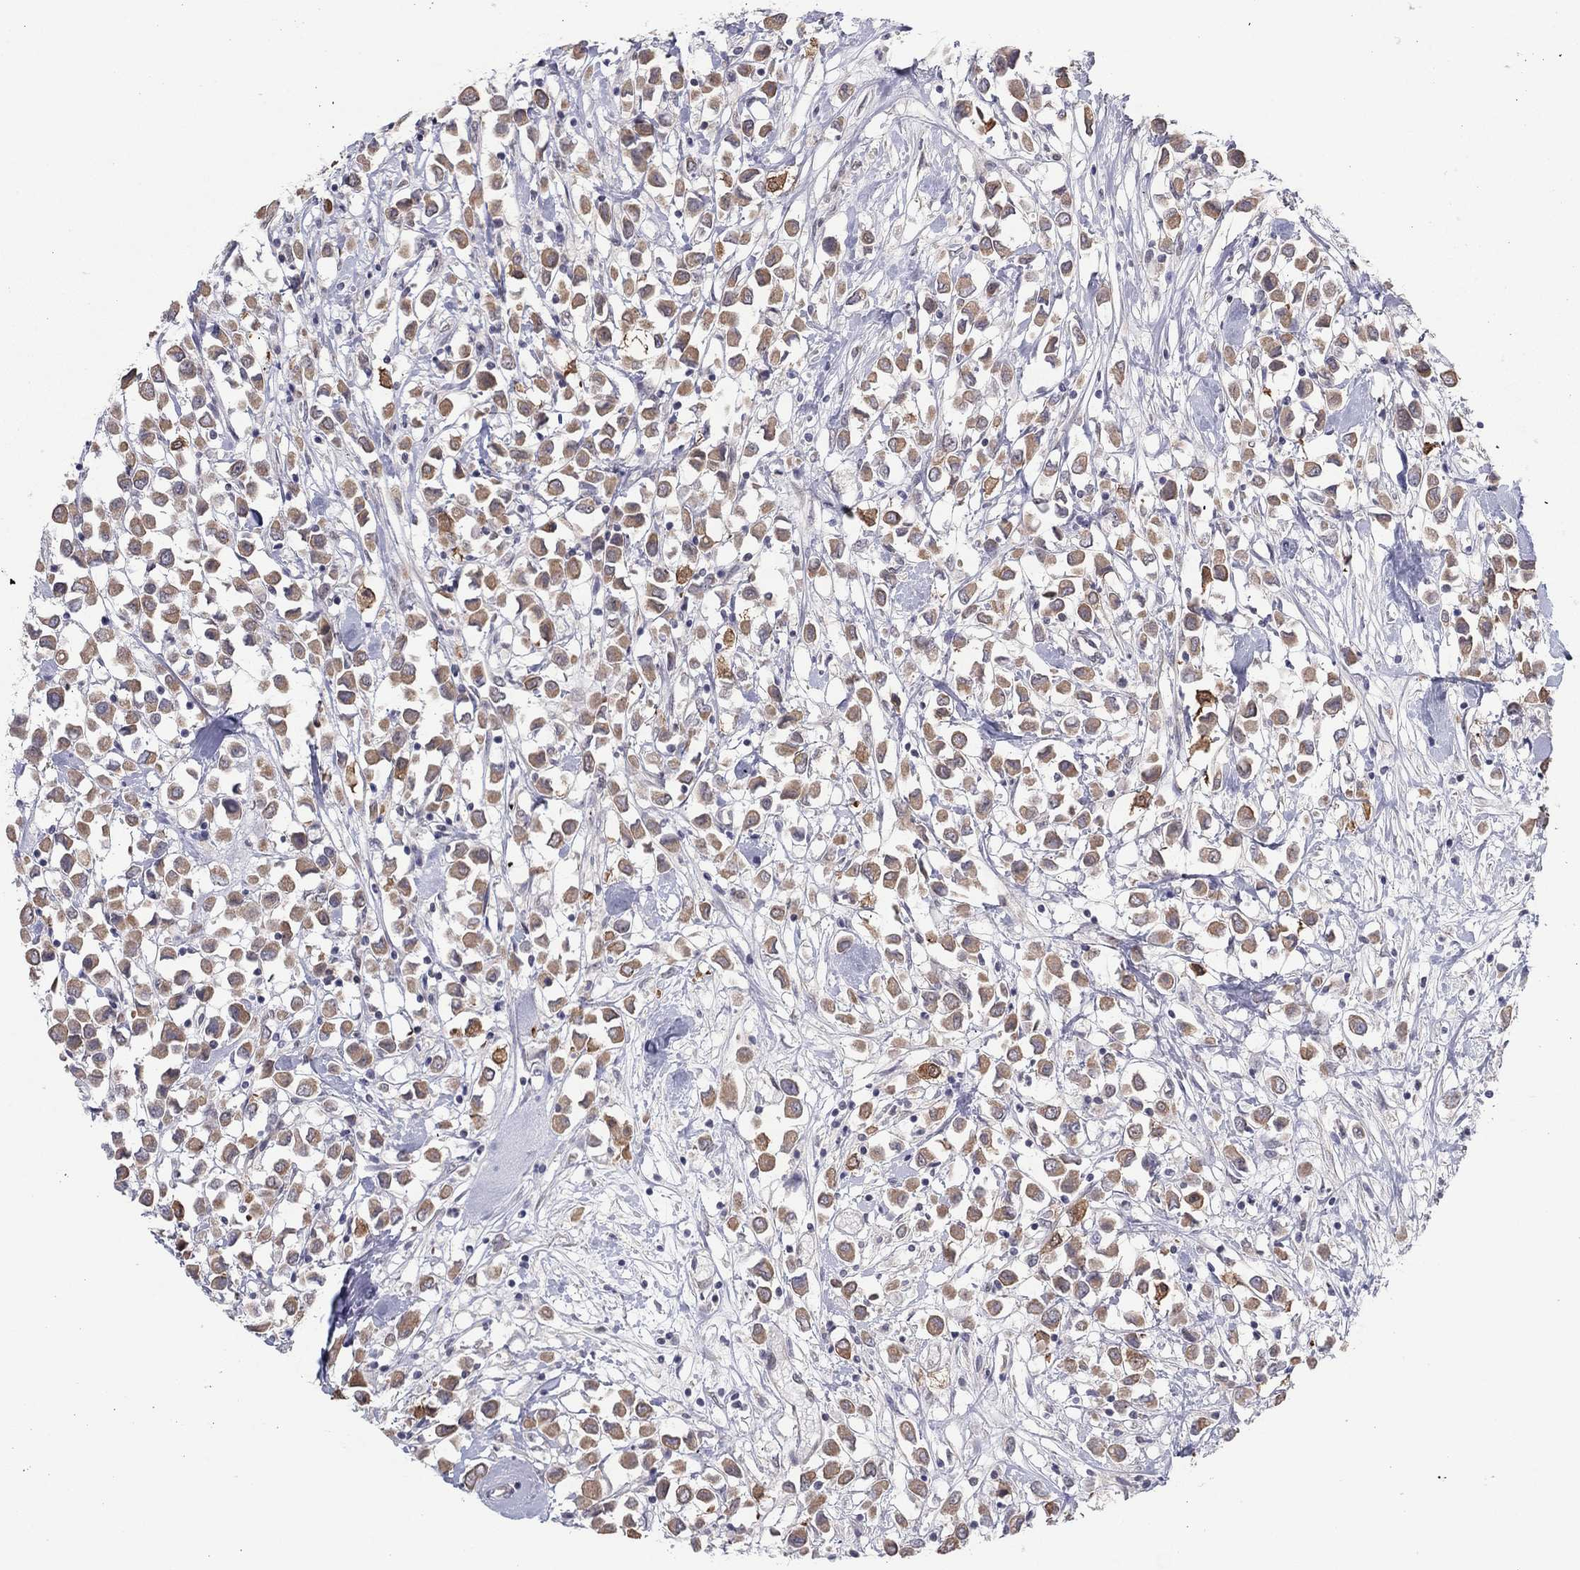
{"staining": {"intensity": "moderate", "quantity": ">75%", "location": "cytoplasmic/membranous"}, "tissue": "breast cancer", "cell_type": "Tumor cells", "image_type": "cancer", "snomed": [{"axis": "morphology", "description": "Duct carcinoma"}, {"axis": "topography", "description": "Breast"}], "caption": "Immunohistochemistry histopathology image of neoplastic tissue: human breast cancer stained using immunohistochemistry exhibits medium levels of moderate protein expression localized specifically in the cytoplasmic/membranous of tumor cells, appearing as a cytoplasmic/membranous brown color.", "gene": "SLC22A2", "patient": {"sex": "female", "age": 61}}